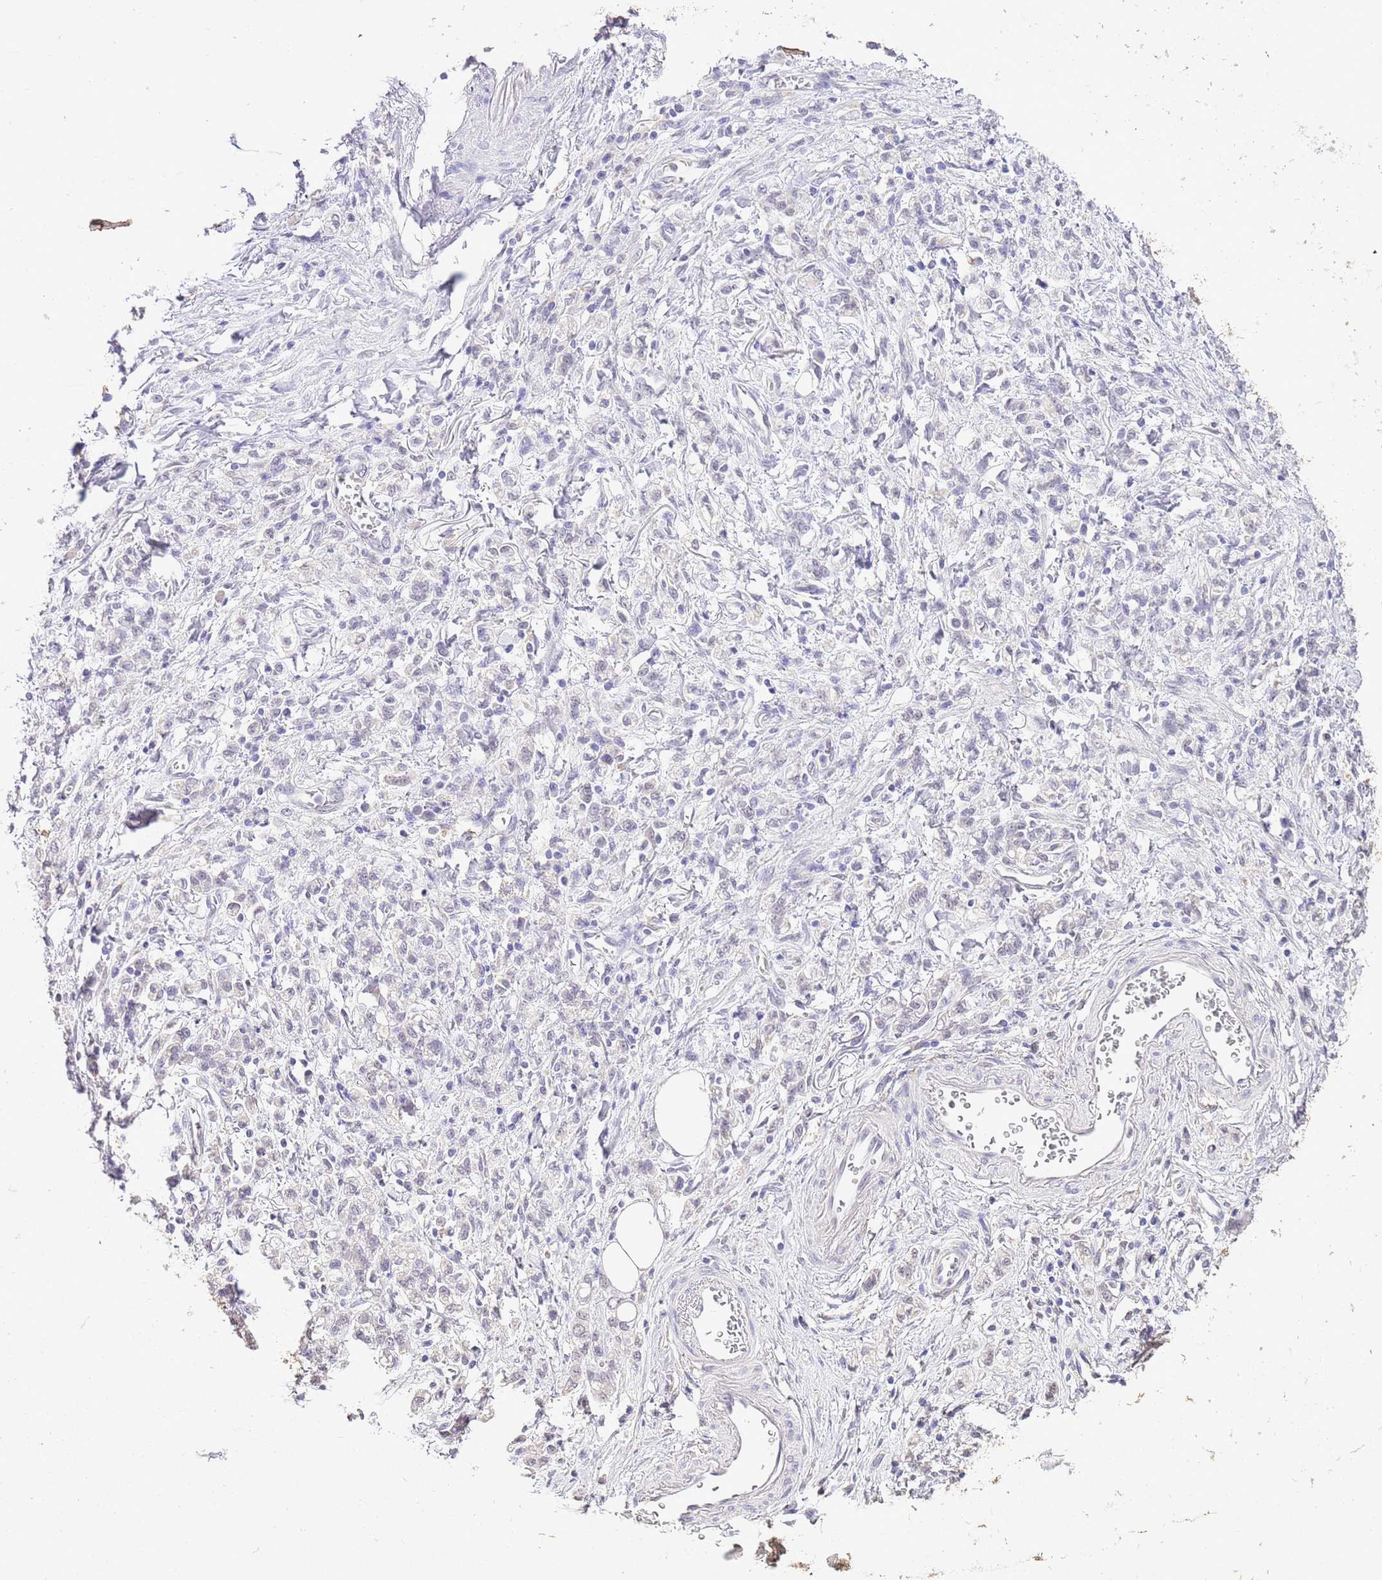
{"staining": {"intensity": "negative", "quantity": "none", "location": "none"}, "tissue": "stomach cancer", "cell_type": "Tumor cells", "image_type": "cancer", "snomed": [{"axis": "morphology", "description": "Adenocarcinoma, NOS"}, {"axis": "topography", "description": "Stomach"}], "caption": "There is no significant expression in tumor cells of stomach cancer (adenocarcinoma).", "gene": "IZUMO4", "patient": {"sex": "male", "age": 77}}